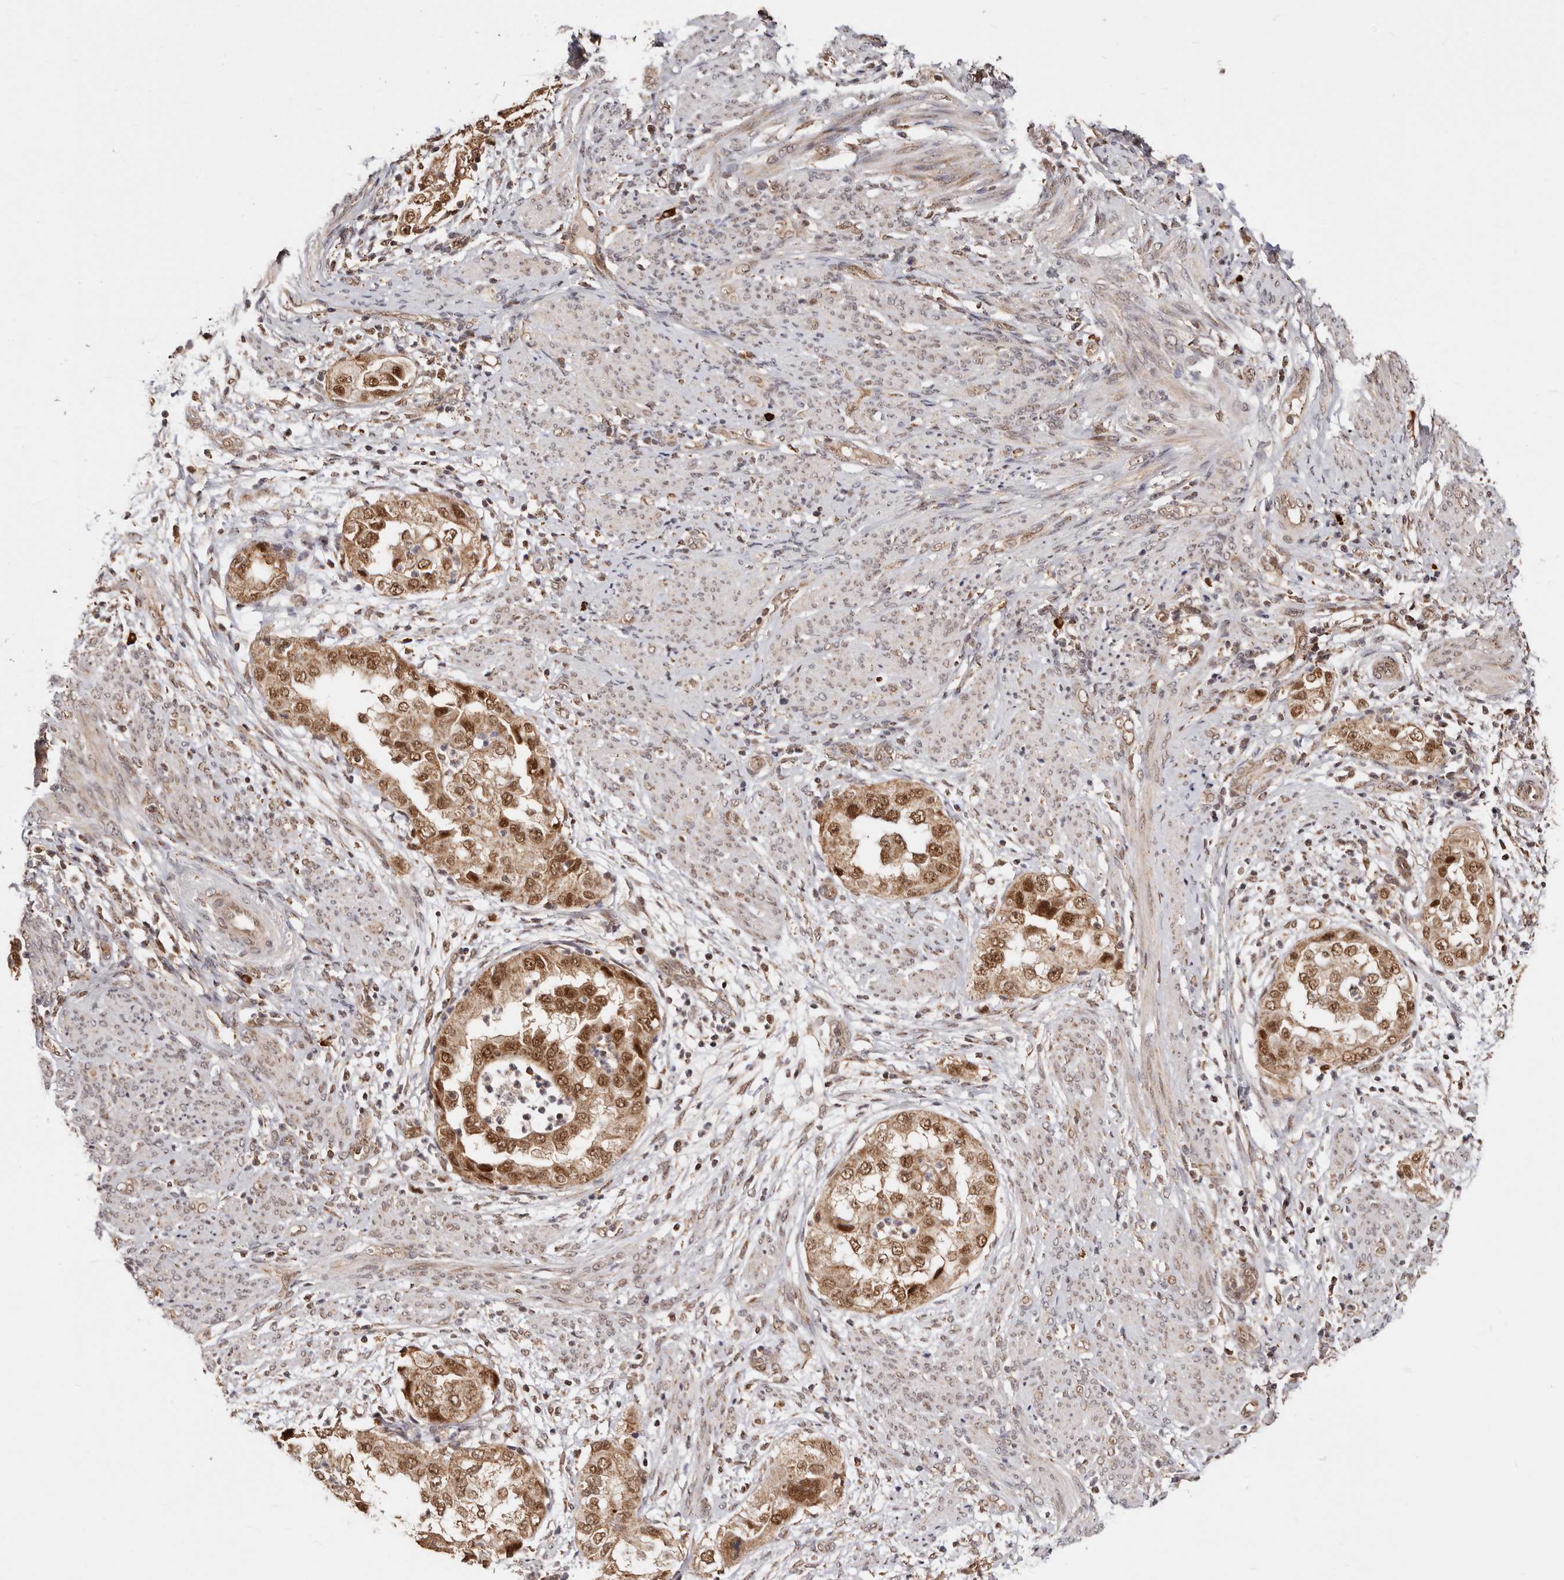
{"staining": {"intensity": "strong", "quantity": ">75%", "location": "cytoplasmic/membranous,nuclear"}, "tissue": "endometrial cancer", "cell_type": "Tumor cells", "image_type": "cancer", "snomed": [{"axis": "morphology", "description": "Adenocarcinoma, NOS"}, {"axis": "topography", "description": "Endometrium"}], "caption": "DAB immunohistochemical staining of human endometrial cancer (adenocarcinoma) exhibits strong cytoplasmic/membranous and nuclear protein staining in about >75% of tumor cells. The staining was performed using DAB (3,3'-diaminobenzidine) to visualize the protein expression in brown, while the nuclei were stained in blue with hematoxylin (Magnification: 20x).", "gene": "SEC14L1", "patient": {"sex": "female", "age": 85}}